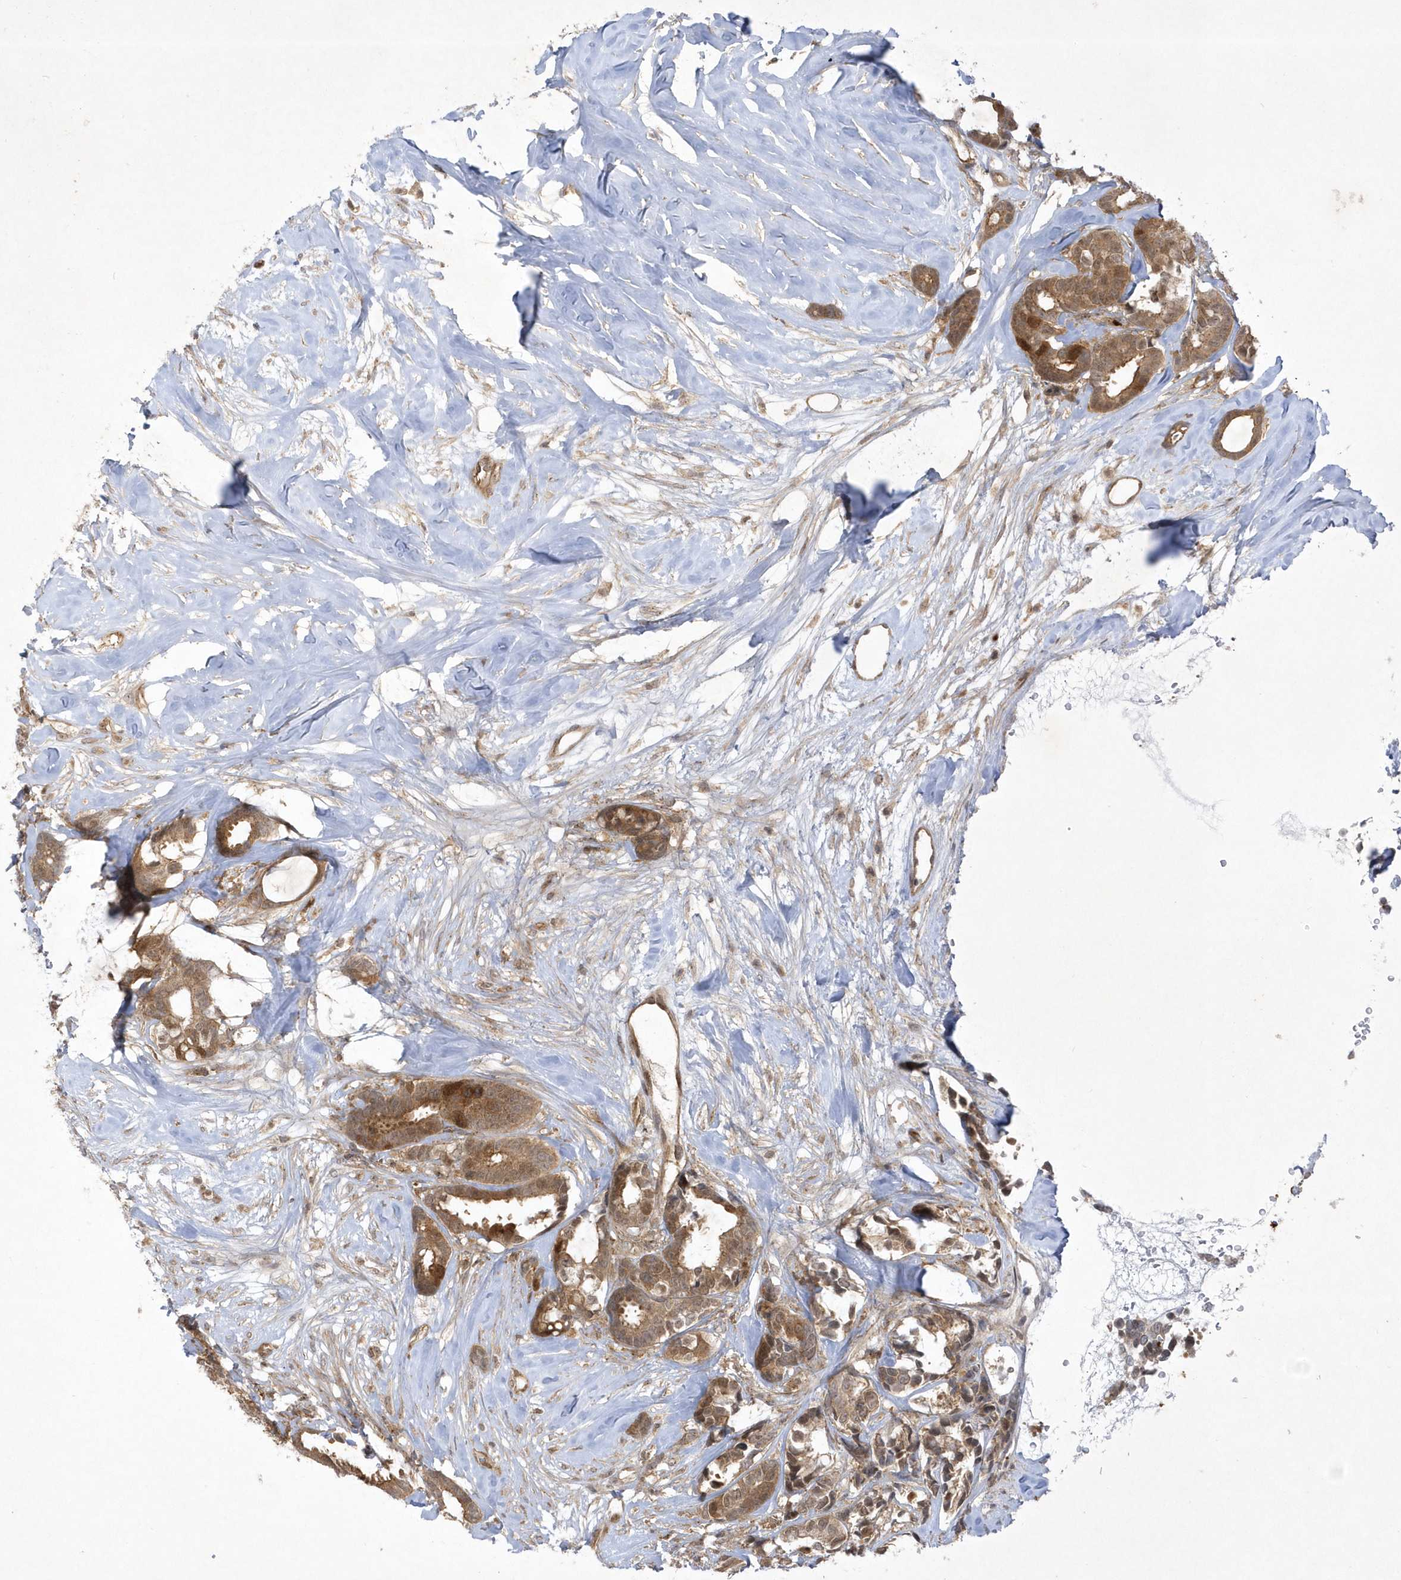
{"staining": {"intensity": "moderate", "quantity": ">75%", "location": "cytoplasmic/membranous,nuclear"}, "tissue": "breast cancer", "cell_type": "Tumor cells", "image_type": "cancer", "snomed": [{"axis": "morphology", "description": "Duct carcinoma"}, {"axis": "topography", "description": "Breast"}], "caption": "There is medium levels of moderate cytoplasmic/membranous and nuclear staining in tumor cells of breast invasive ductal carcinoma, as demonstrated by immunohistochemical staining (brown color).", "gene": "NAF1", "patient": {"sex": "female", "age": 87}}